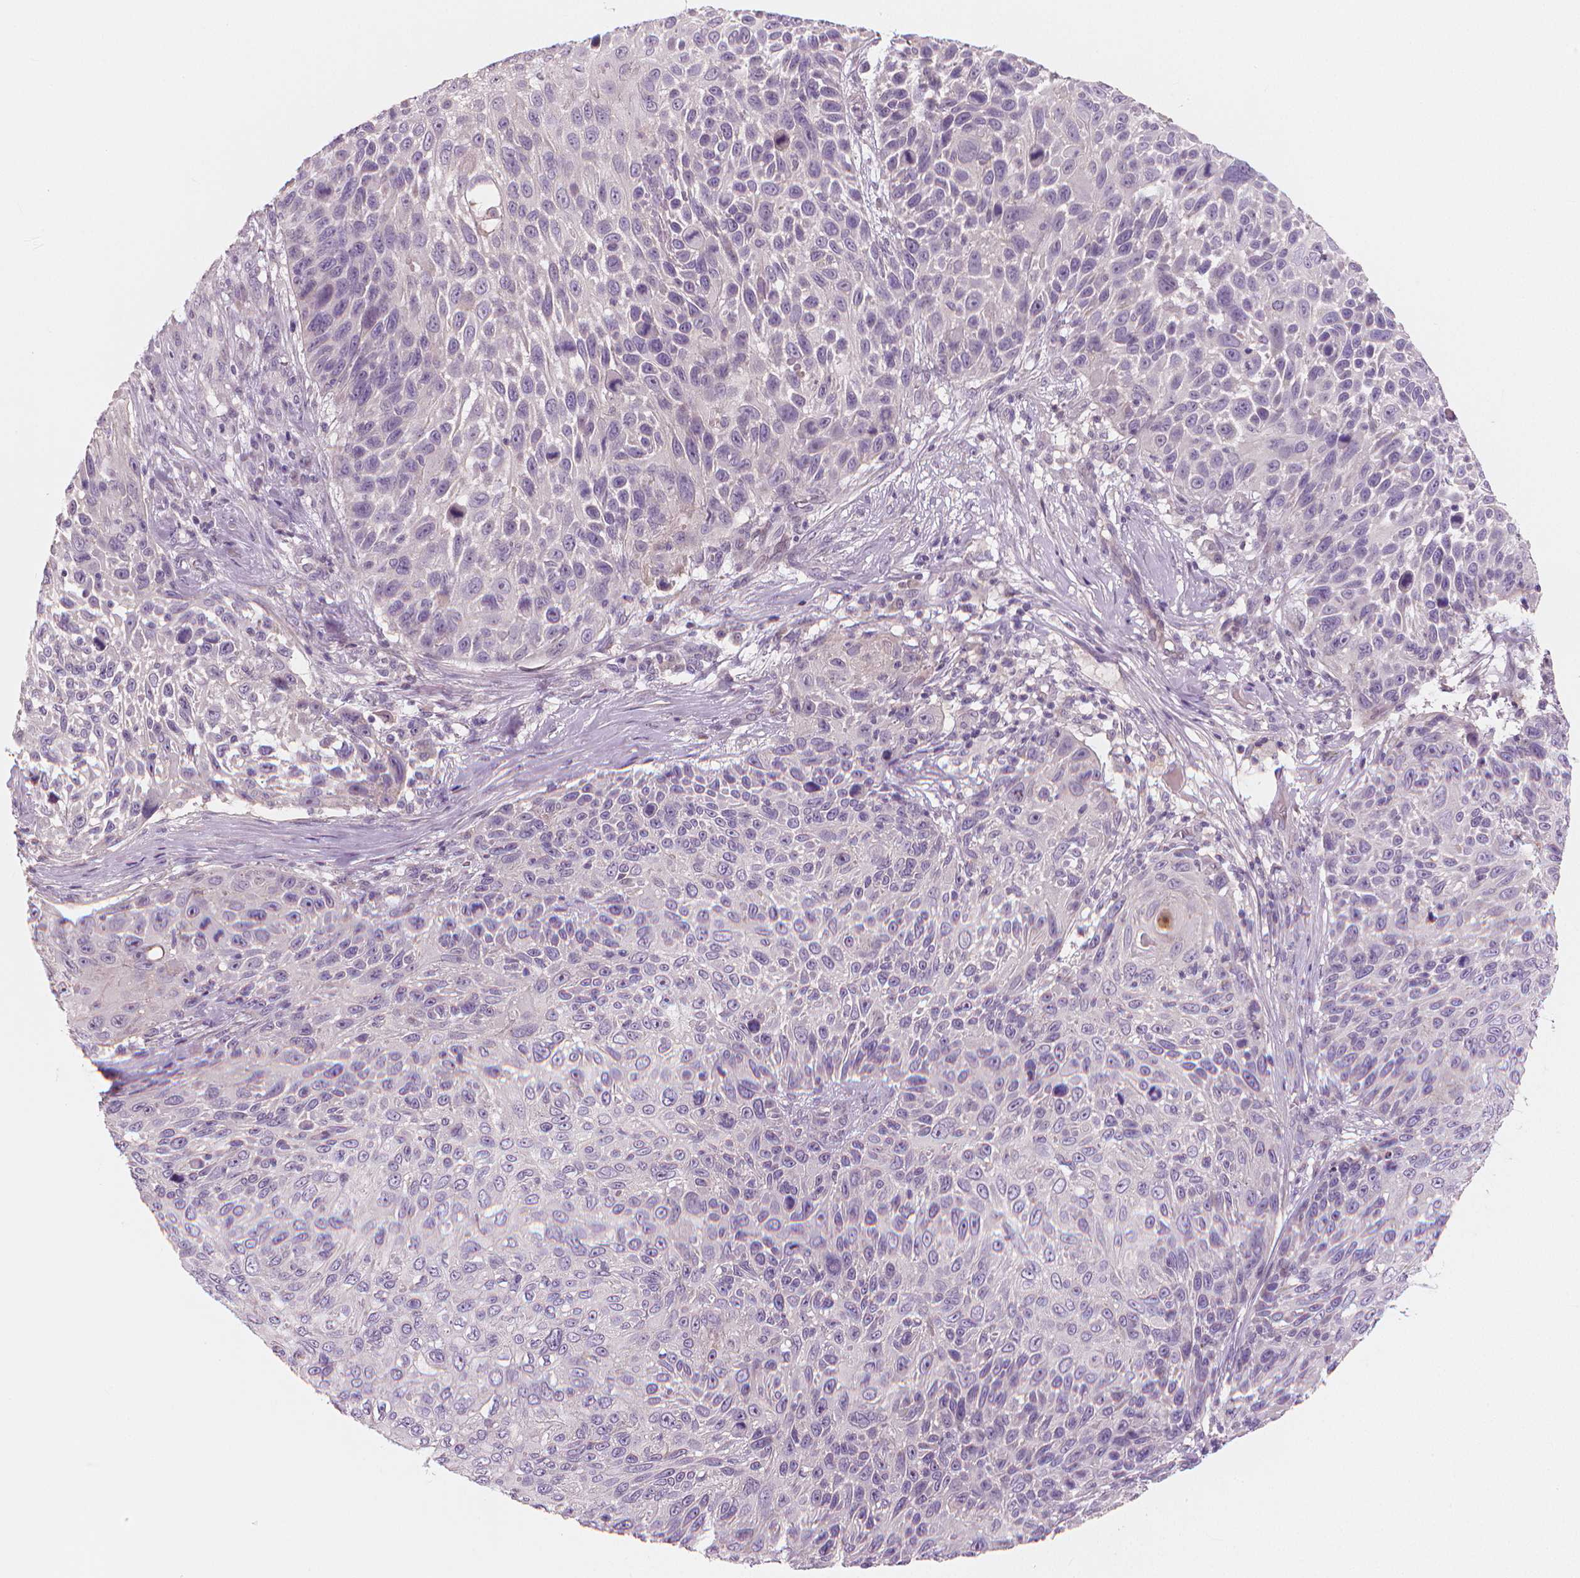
{"staining": {"intensity": "negative", "quantity": "none", "location": "none"}, "tissue": "skin cancer", "cell_type": "Tumor cells", "image_type": "cancer", "snomed": [{"axis": "morphology", "description": "Squamous cell carcinoma, NOS"}, {"axis": "topography", "description": "Skin"}], "caption": "Immunohistochemistry image of squamous cell carcinoma (skin) stained for a protein (brown), which exhibits no expression in tumor cells. (DAB (3,3'-diaminobenzidine) IHC visualized using brightfield microscopy, high magnification).", "gene": "RNASE7", "patient": {"sex": "male", "age": 92}}